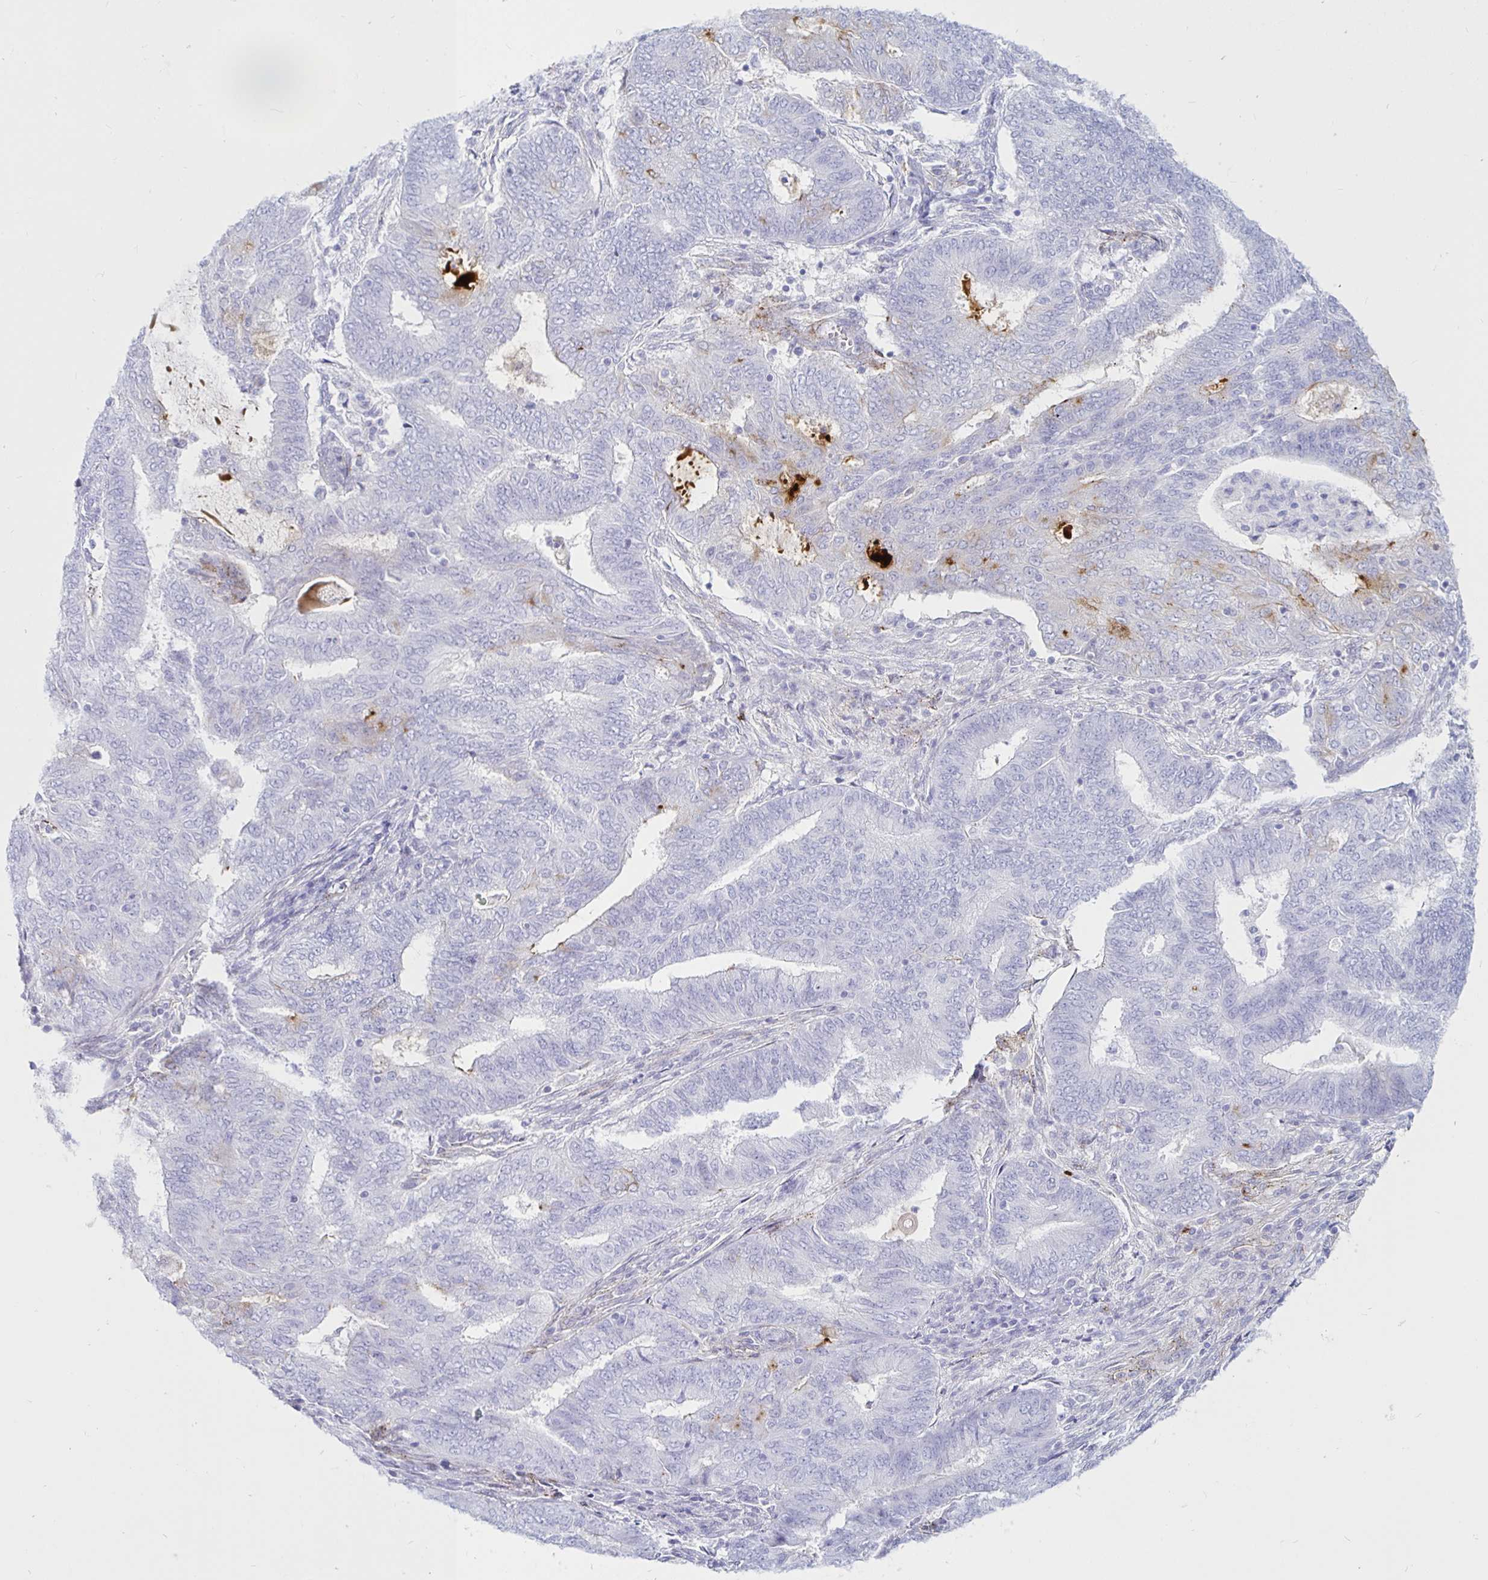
{"staining": {"intensity": "weak", "quantity": "<25%", "location": "cytoplasmic/membranous"}, "tissue": "endometrial cancer", "cell_type": "Tumor cells", "image_type": "cancer", "snomed": [{"axis": "morphology", "description": "Adenocarcinoma, NOS"}, {"axis": "topography", "description": "Endometrium"}], "caption": "This photomicrograph is of adenocarcinoma (endometrial) stained with IHC to label a protein in brown with the nuclei are counter-stained blue. There is no staining in tumor cells.", "gene": "TIMP1", "patient": {"sex": "female", "age": 62}}